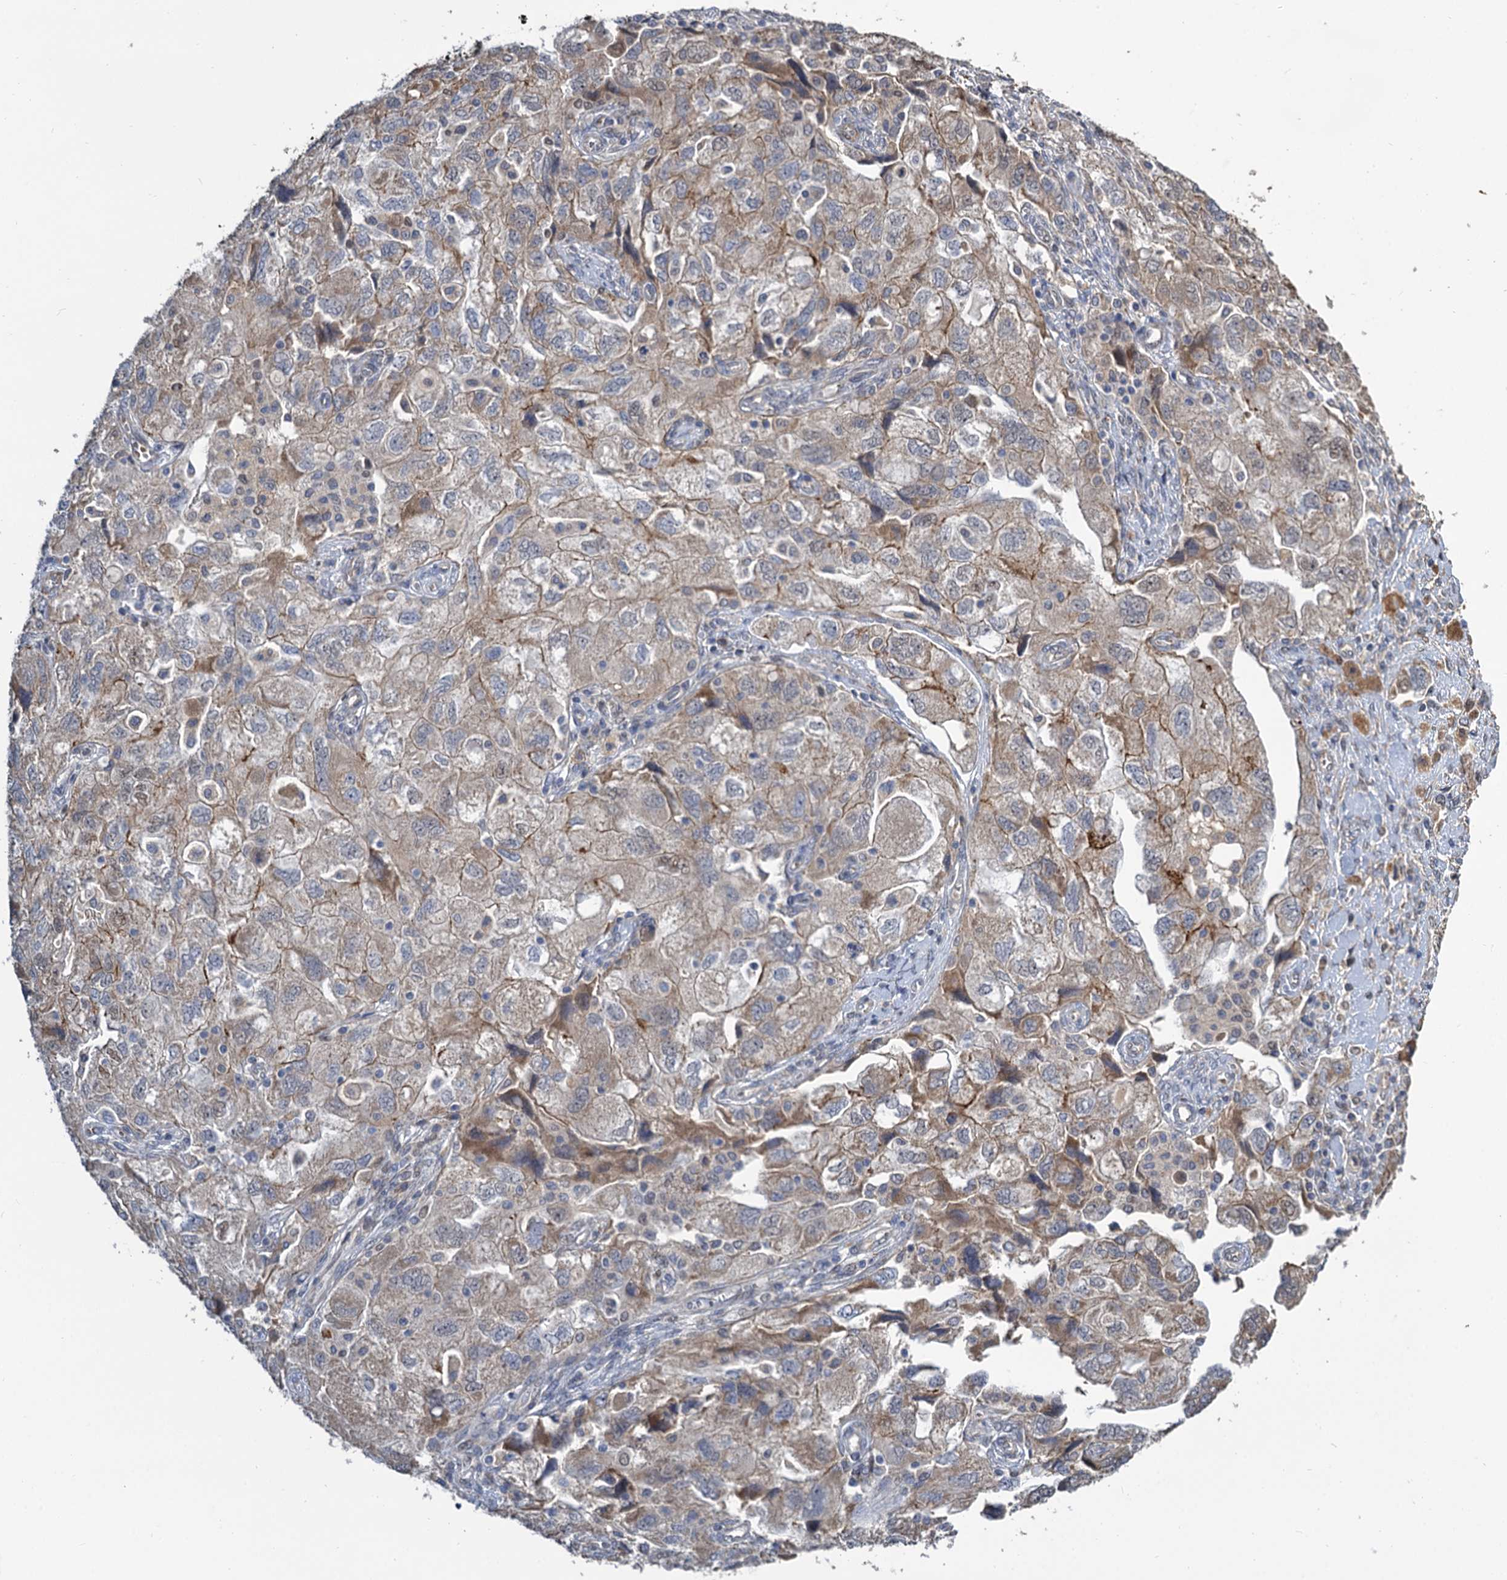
{"staining": {"intensity": "moderate", "quantity": "25%-75%", "location": "cytoplasmic/membranous"}, "tissue": "ovarian cancer", "cell_type": "Tumor cells", "image_type": "cancer", "snomed": [{"axis": "morphology", "description": "Carcinoma, NOS"}, {"axis": "morphology", "description": "Cystadenocarcinoma, serous, NOS"}, {"axis": "topography", "description": "Ovary"}], "caption": "Ovarian carcinoma tissue shows moderate cytoplasmic/membranous staining in approximately 25%-75% of tumor cells, visualized by immunohistochemistry.", "gene": "ALKBH7", "patient": {"sex": "female", "age": 69}}